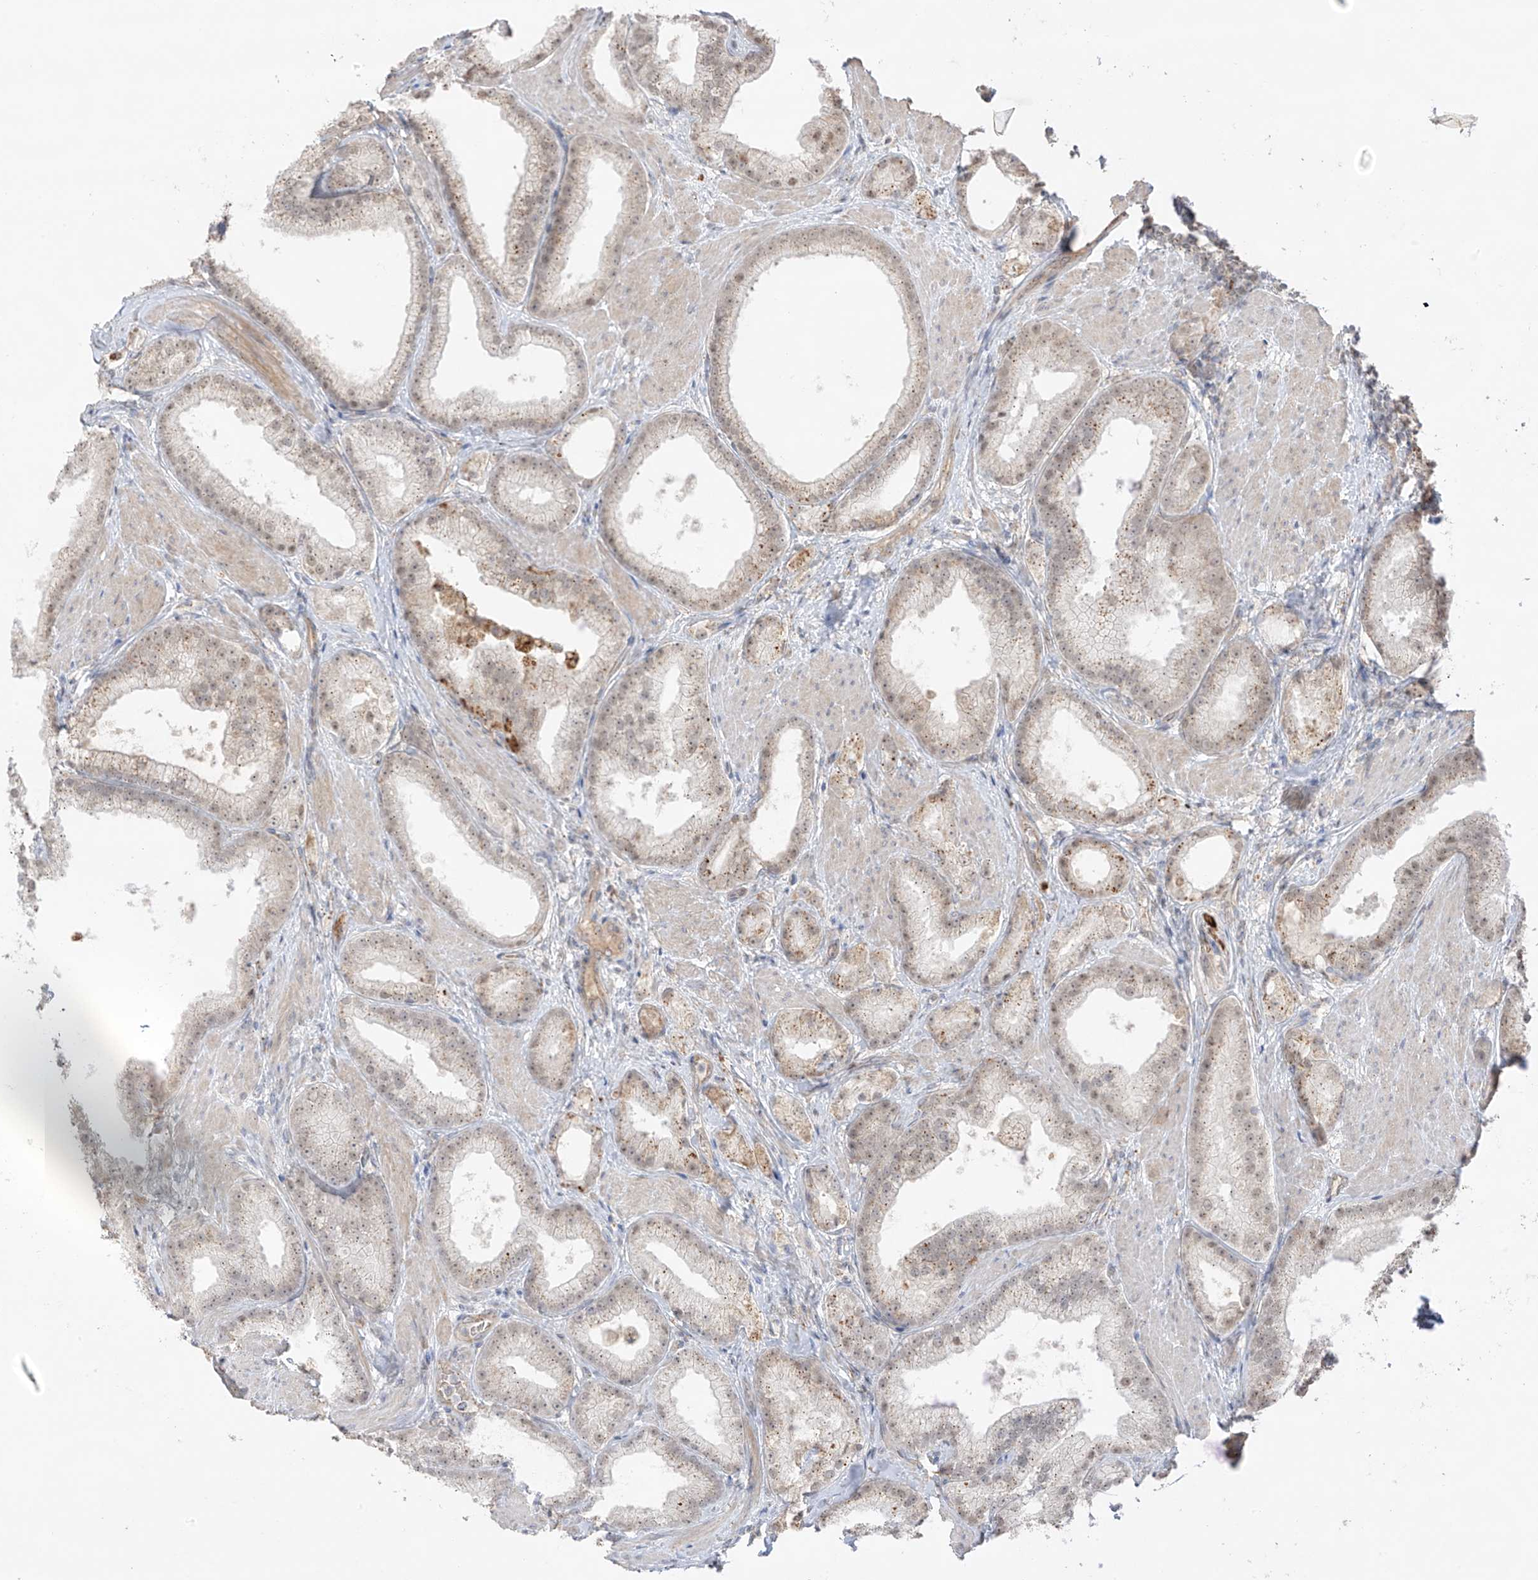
{"staining": {"intensity": "moderate", "quantity": "<25%", "location": "cytoplasmic/membranous"}, "tissue": "prostate cancer", "cell_type": "Tumor cells", "image_type": "cancer", "snomed": [{"axis": "morphology", "description": "Adenocarcinoma, Low grade"}, {"axis": "topography", "description": "Prostate"}], "caption": "Prostate cancer (adenocarcinoma (low-grade)) stained with a brown dye reveals moderate cytoplasmic/membranous positive staining in about <25% of tumor cells.", "gene": "N4BP3", "patient": {"sex": "male", "age": 67}}